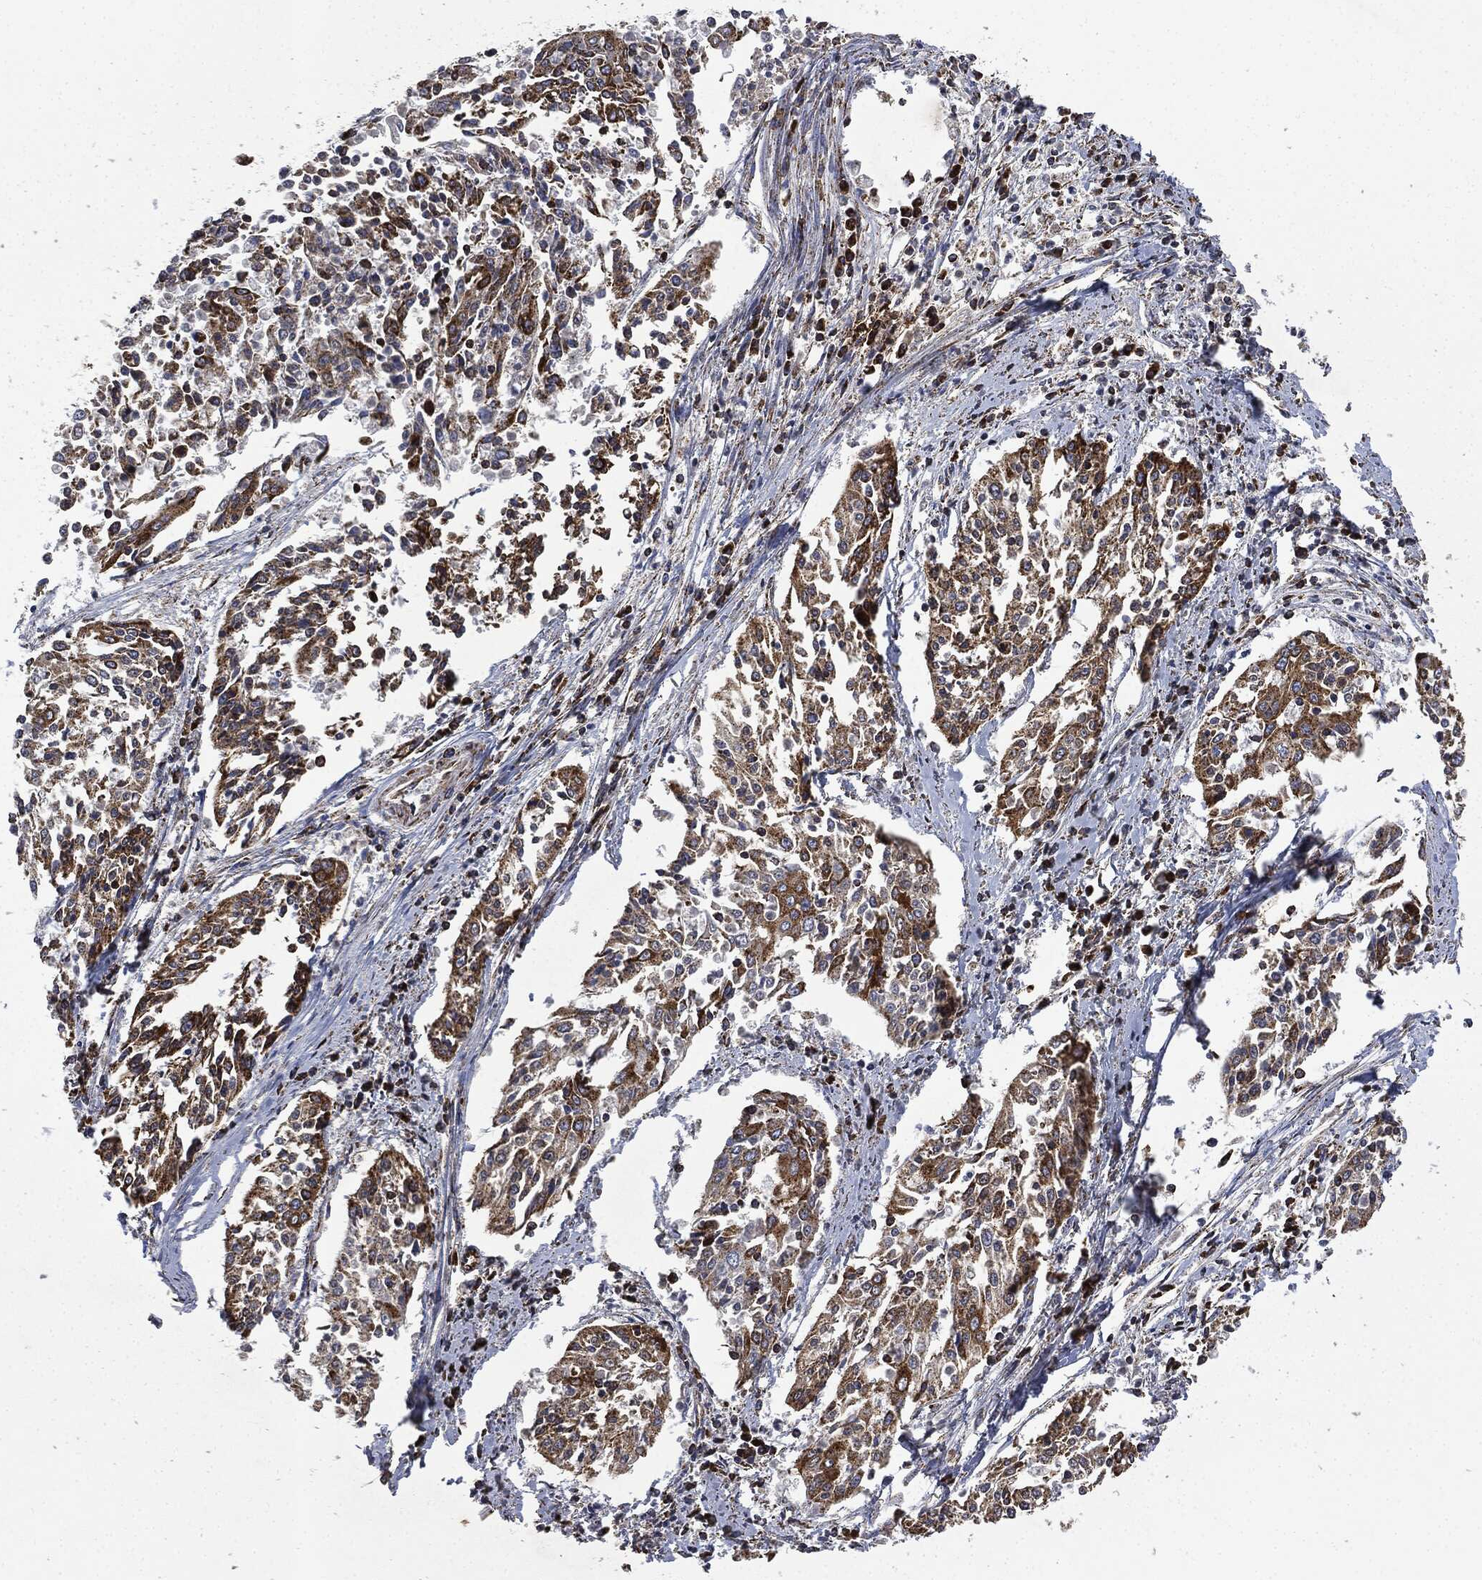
{"staining": {"intensity": "moderate", "quantity": ">75%", "location": "cytoplasmic/membranous"}, "tissue": "cervical cancer", "cell_type": "Tumor cells", "image_type": "cancer", "snomed": [{"axis": "morphology", "description": "Squamous cell carcinoma, NOS"}, {"axis": "topography", "description": "Cervix"}], "caption": "A brown stain shows moderate cytoplasmic/membranous positivity of a protein in human cervical squamous cell carcinoma tumor cells.", "gene": "RYK", "patient": {"sex": "female", "age": 41}}